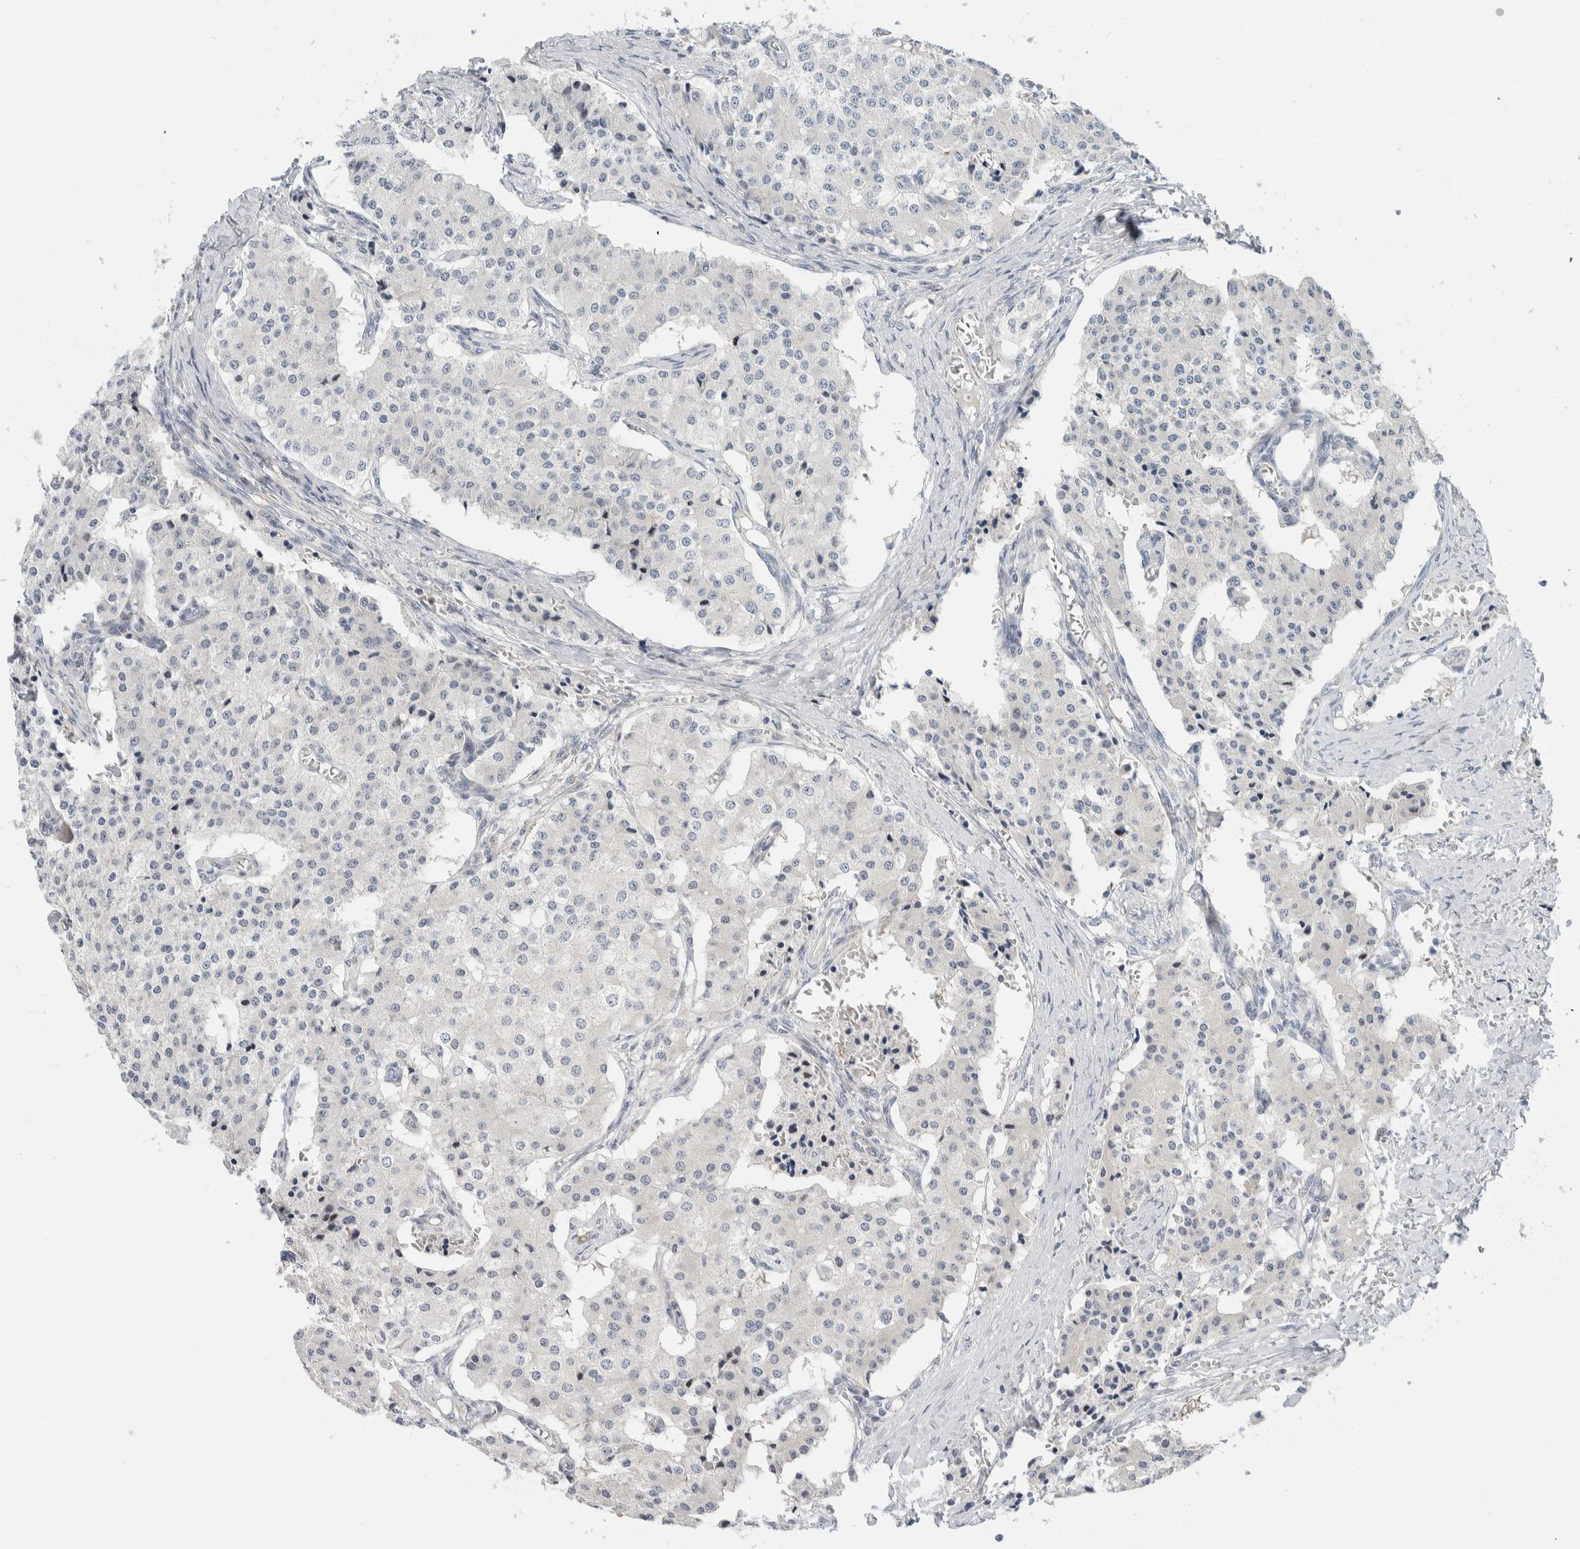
{"staining": {"intensity": "negative", "quantity": "none", "location": "none"}, "tissue": "carcinoid", "cell_type": "Tumor cells", "image_type": "cancer", "snomed": [{"axis": "morphology", "description": "Carcinoid, malignant, NOS"}, {"axis": "topography", "description": "Colon"}], "caption": "High magnification brightfield microscopy of carcinoid stained with DAB (3,3'-diaminobenzidine) (brown) and counterstained with hematoxylin (blue): tumor cells show no significant positivity.", "gene": "NCR3LG1", "patient": {"sex": "female", "age": 52}}